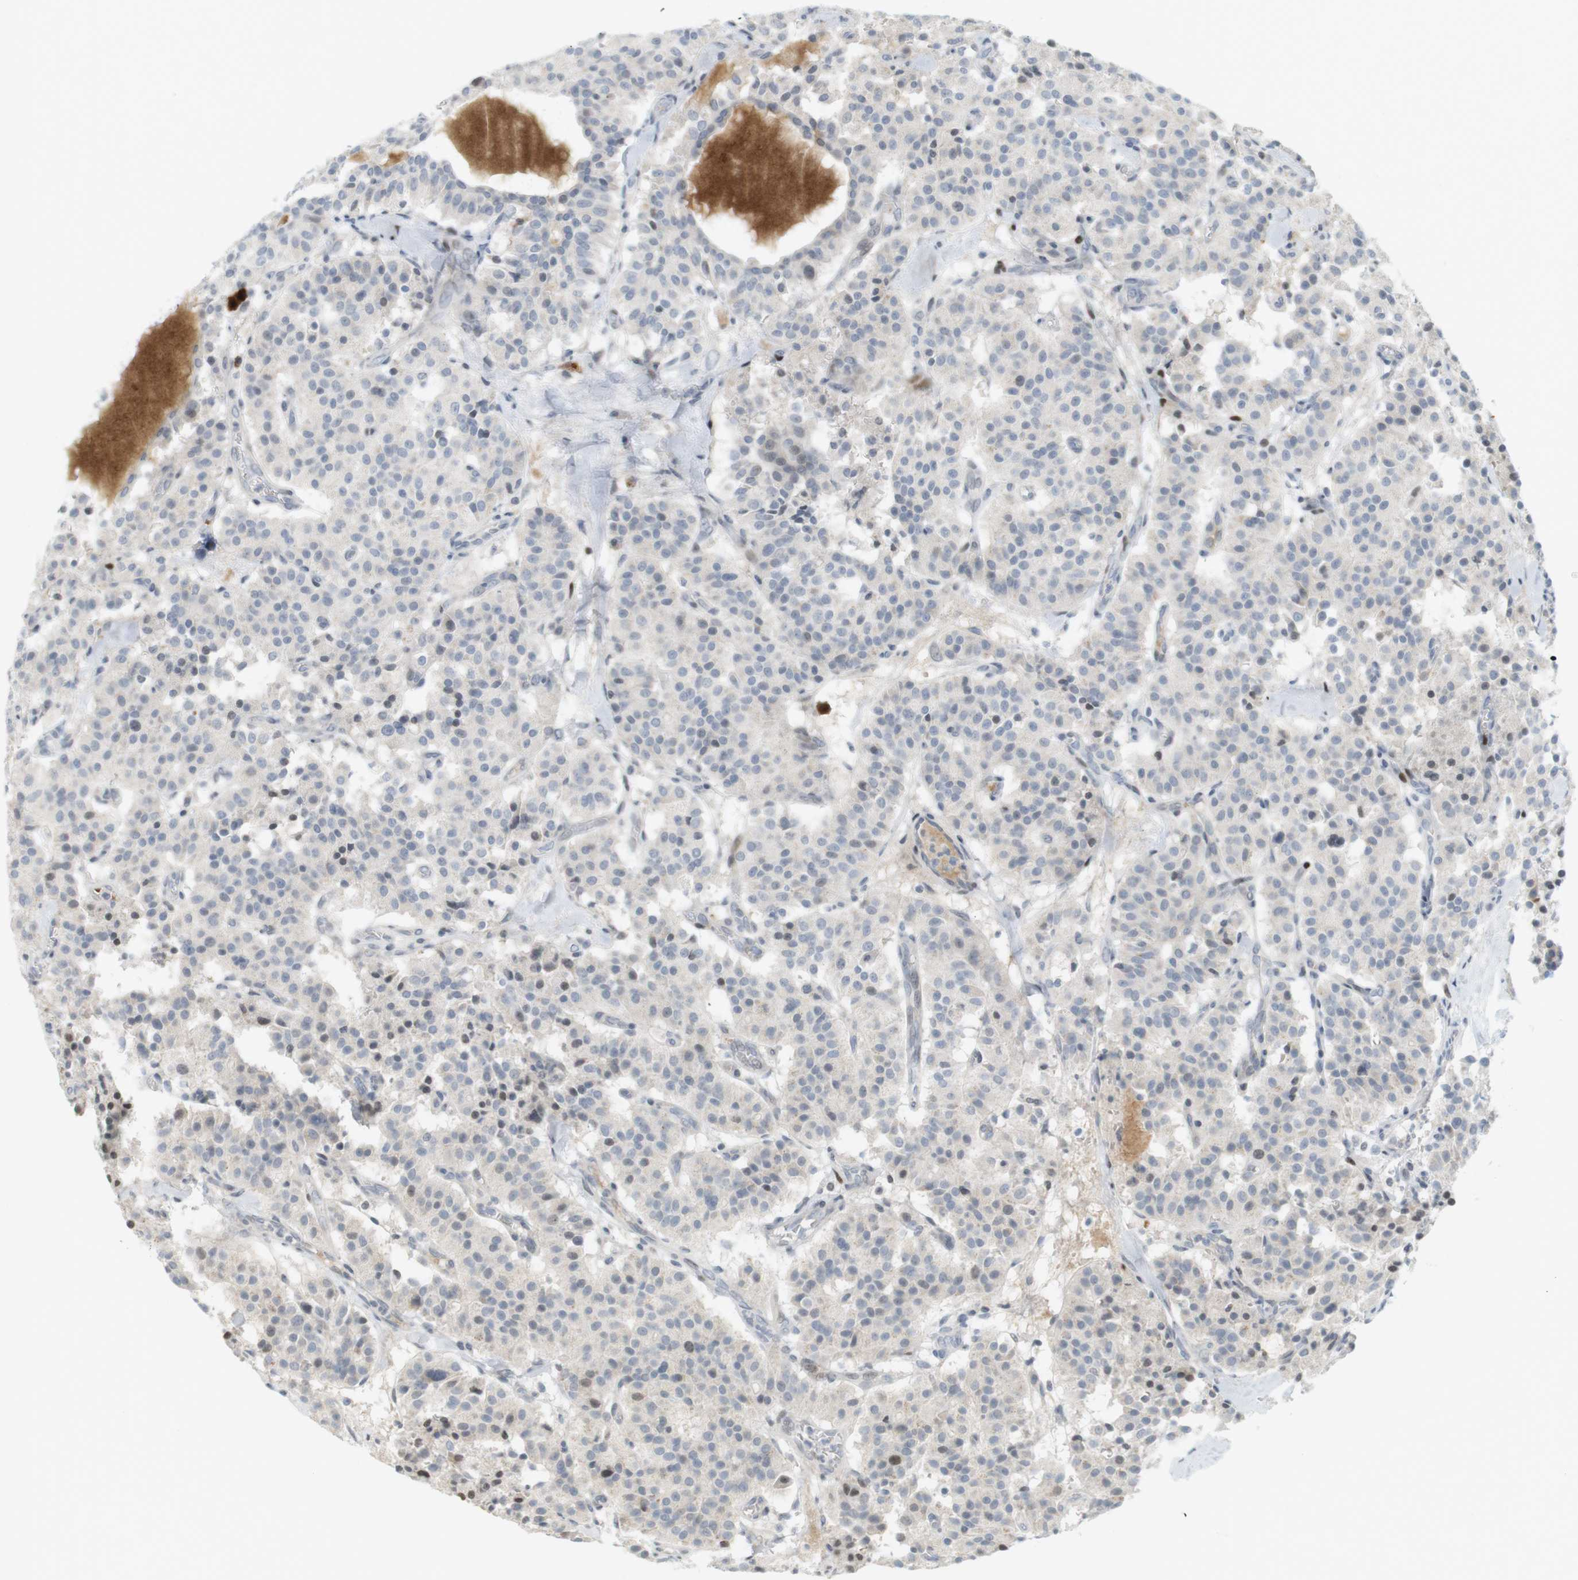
{"staining": {"intensity": "weak", "quantity": "<25%", "location": "nuclear"}, "tissue": "carcinoid", "cell_type": "Tumor cells", "image_type": "cancer", "snomed": [{"axis": "morphology", "description": "Carcinoid, malignant, NOS"}, {"axis": "topography", "description": "Lung"}], "caption": "Carcinoid was stained to show a protein in brown. There is no significant positivity in tumor cells.", "gene": "DMC1", "patient": {"sex": "male", "age": 30}}